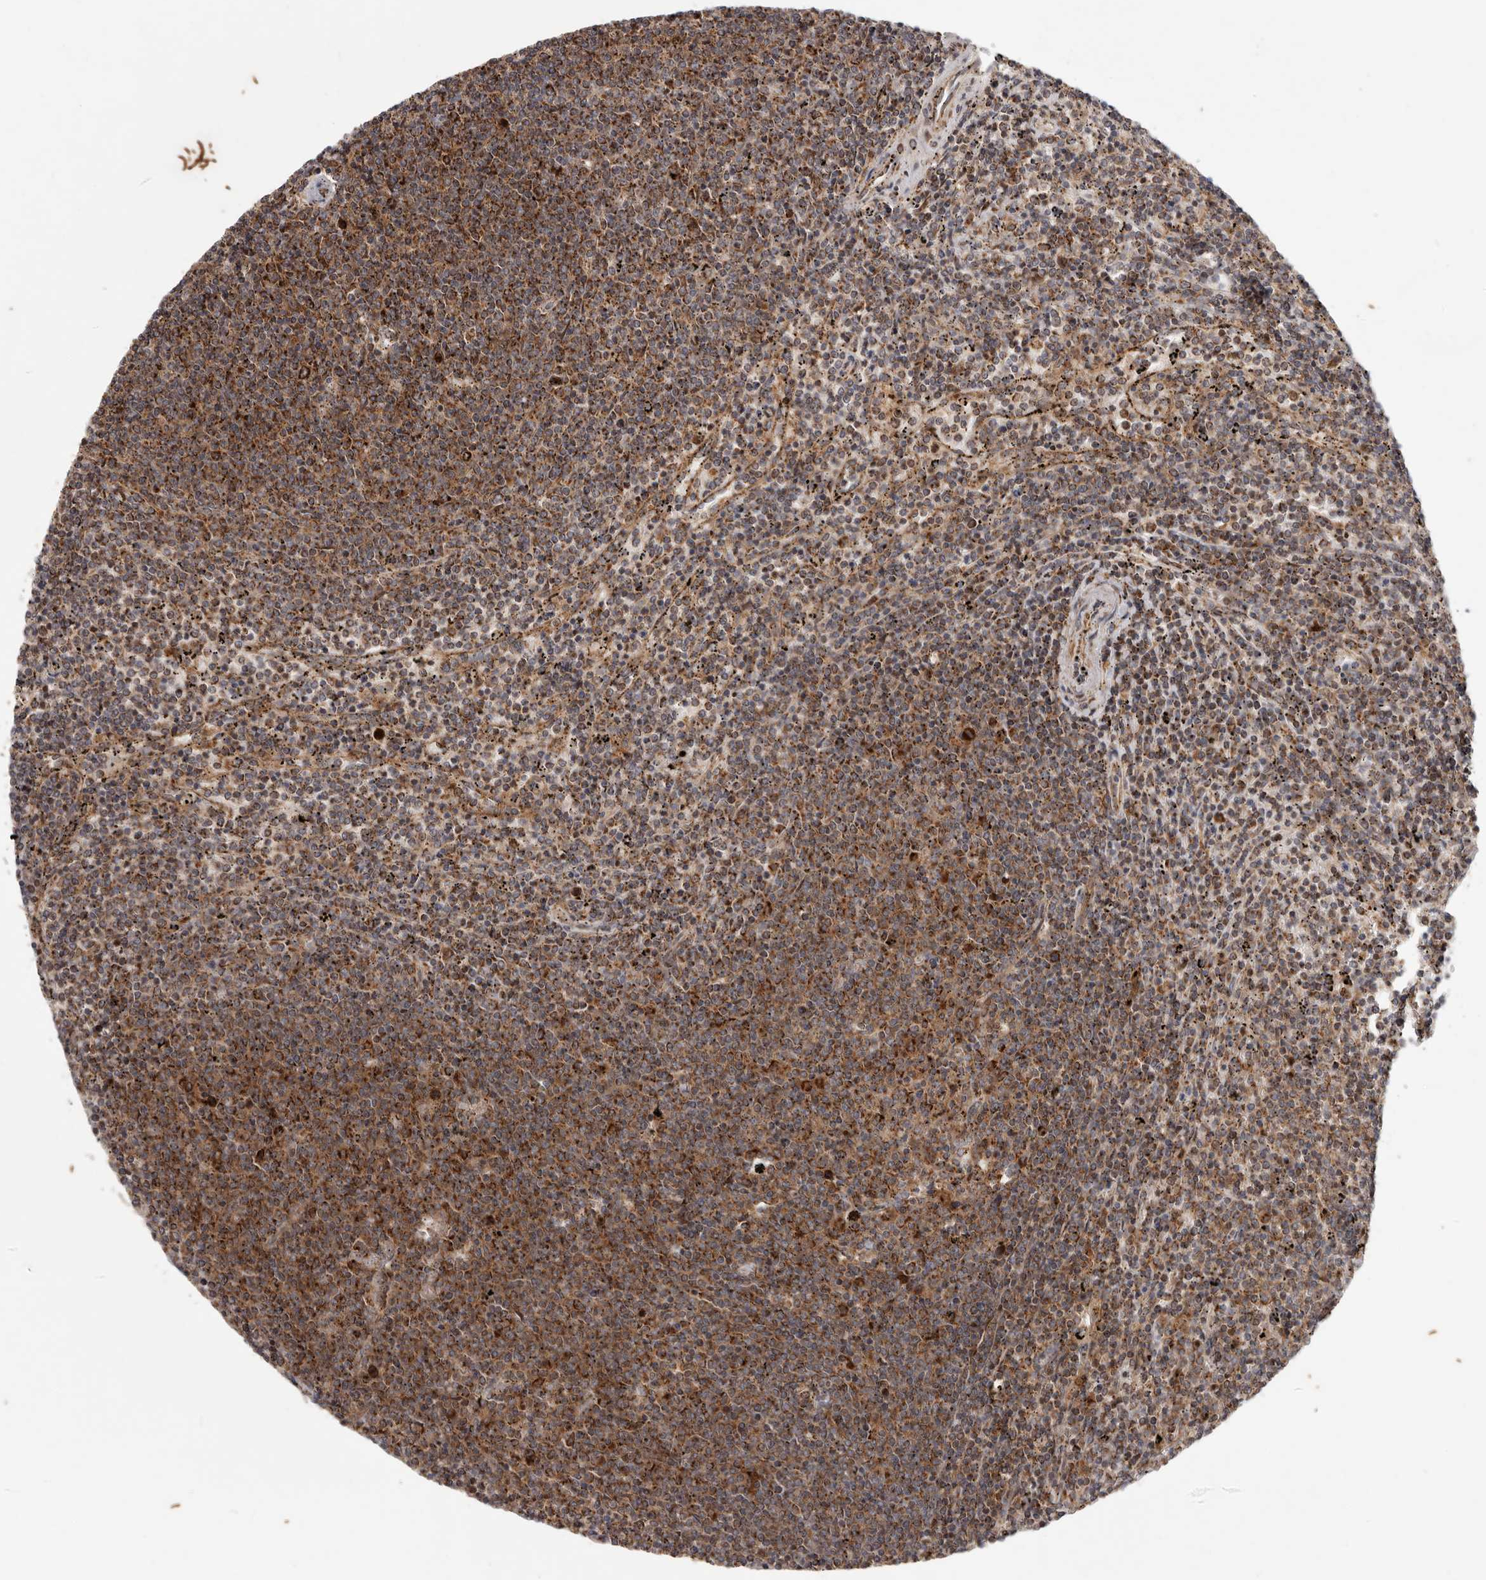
{"staining": {"intensity": "strong", "quantity": ">75%", "location": "cytoplasmic/membranous"}, "tissue": "lymphoma", "cell_type": "Tumor cells", "image_type": "cancer", "snomed": [{"axis": "morphology", "description": "Malignant lymphoma, non-Hodgkin's type, Low grade"}, {"axis": "topography", "description": "Spleen"}], "caption": "Human malignant lymphoma, non-Hodgkin's type (low-grade) stained with a brown dye displays strong cytoplasmic/membranous positive expression in about >75% of tumor cells.", "gene": "MRPS10", "patient": {"sex": "female", "age": 50}}